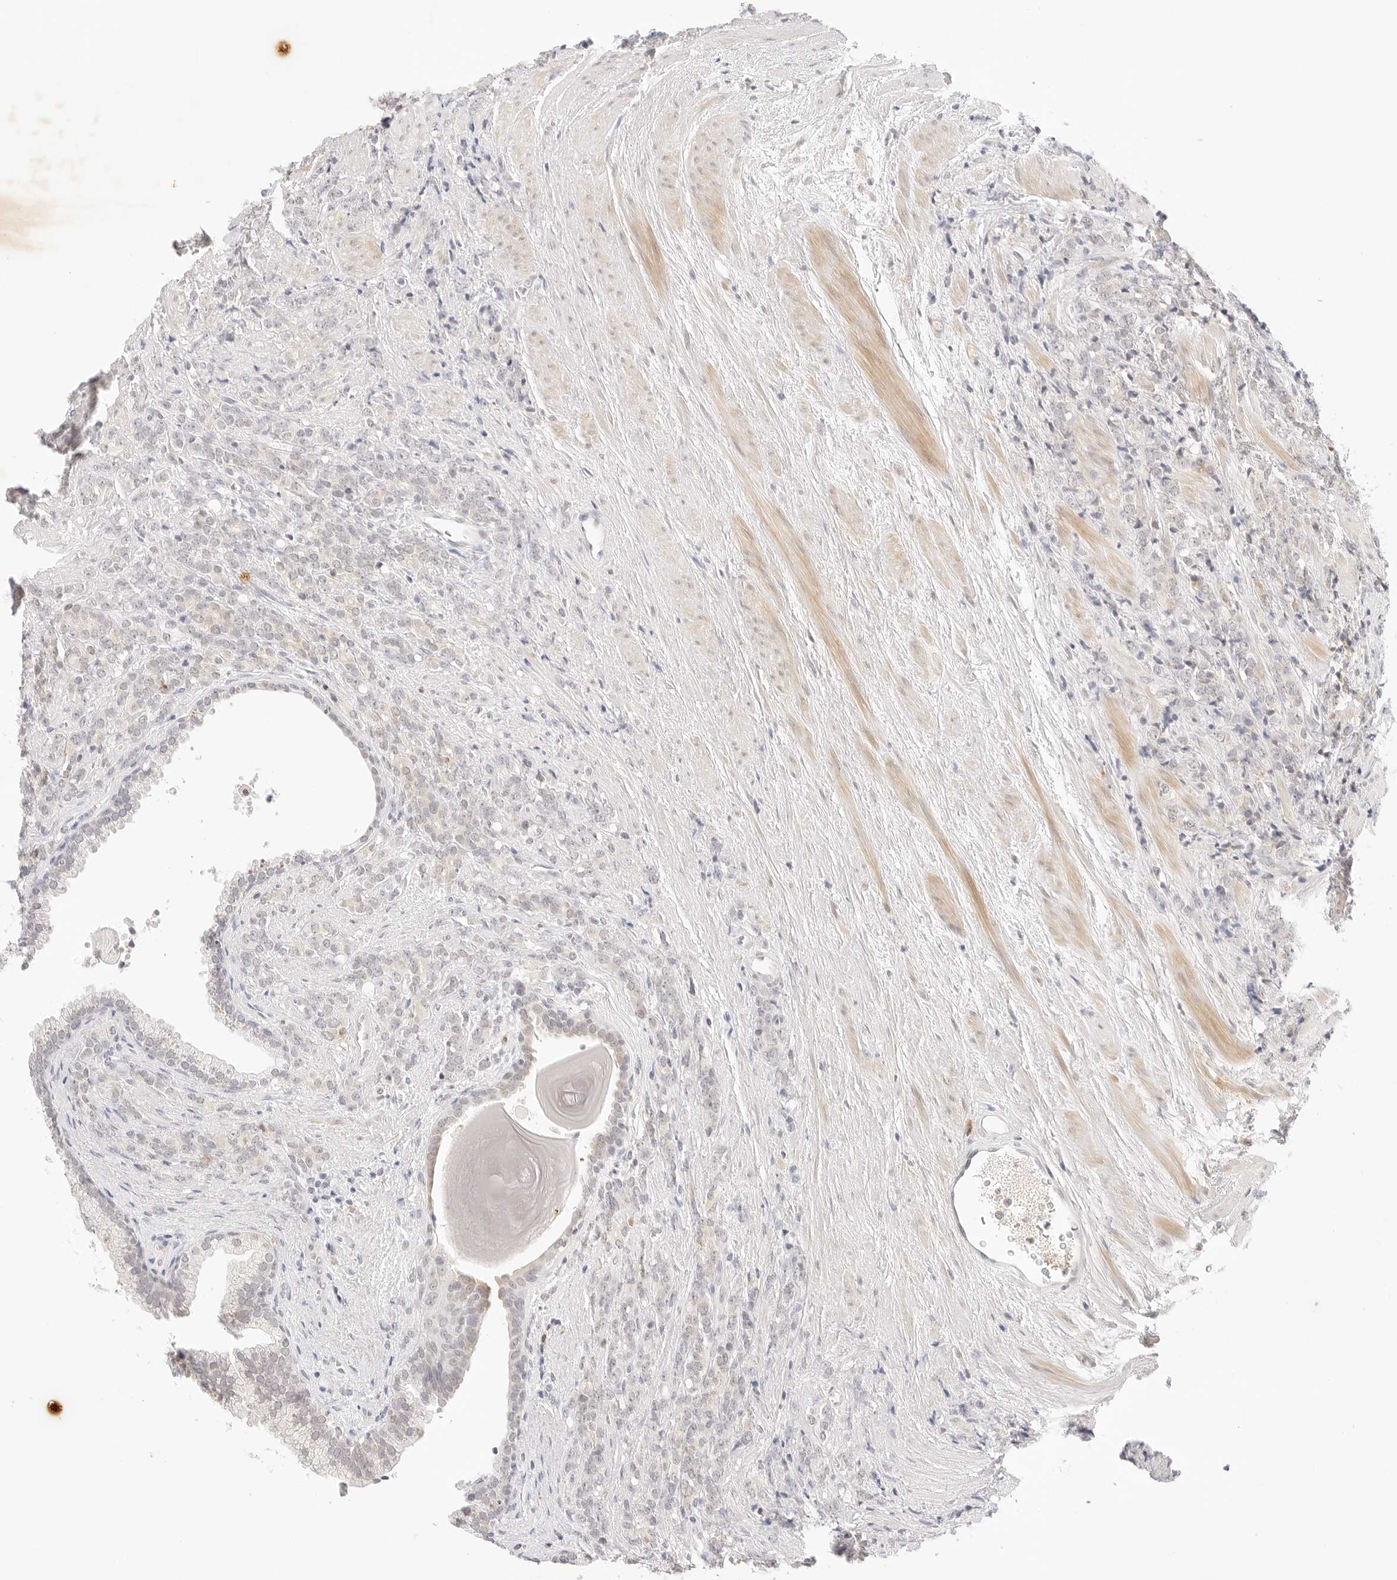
{"staining": {"intensity": "negative", "quantity": "none", "location": "none"}, "tissue": "prostate cancer", "cell_type": "Tumor cells", "image_type": "cancer", "snomed": [{"axis": "morphology", "description": "Adenocarcinoma, High grade"}, {"axis": "topography", "description": "Prostate"}], "caption": "Histopathology image shows no protein expression in tumor cells of prostate cancer tissue.", "gene": "XKR4", "patient": {"sex": "male", "age": 62}}